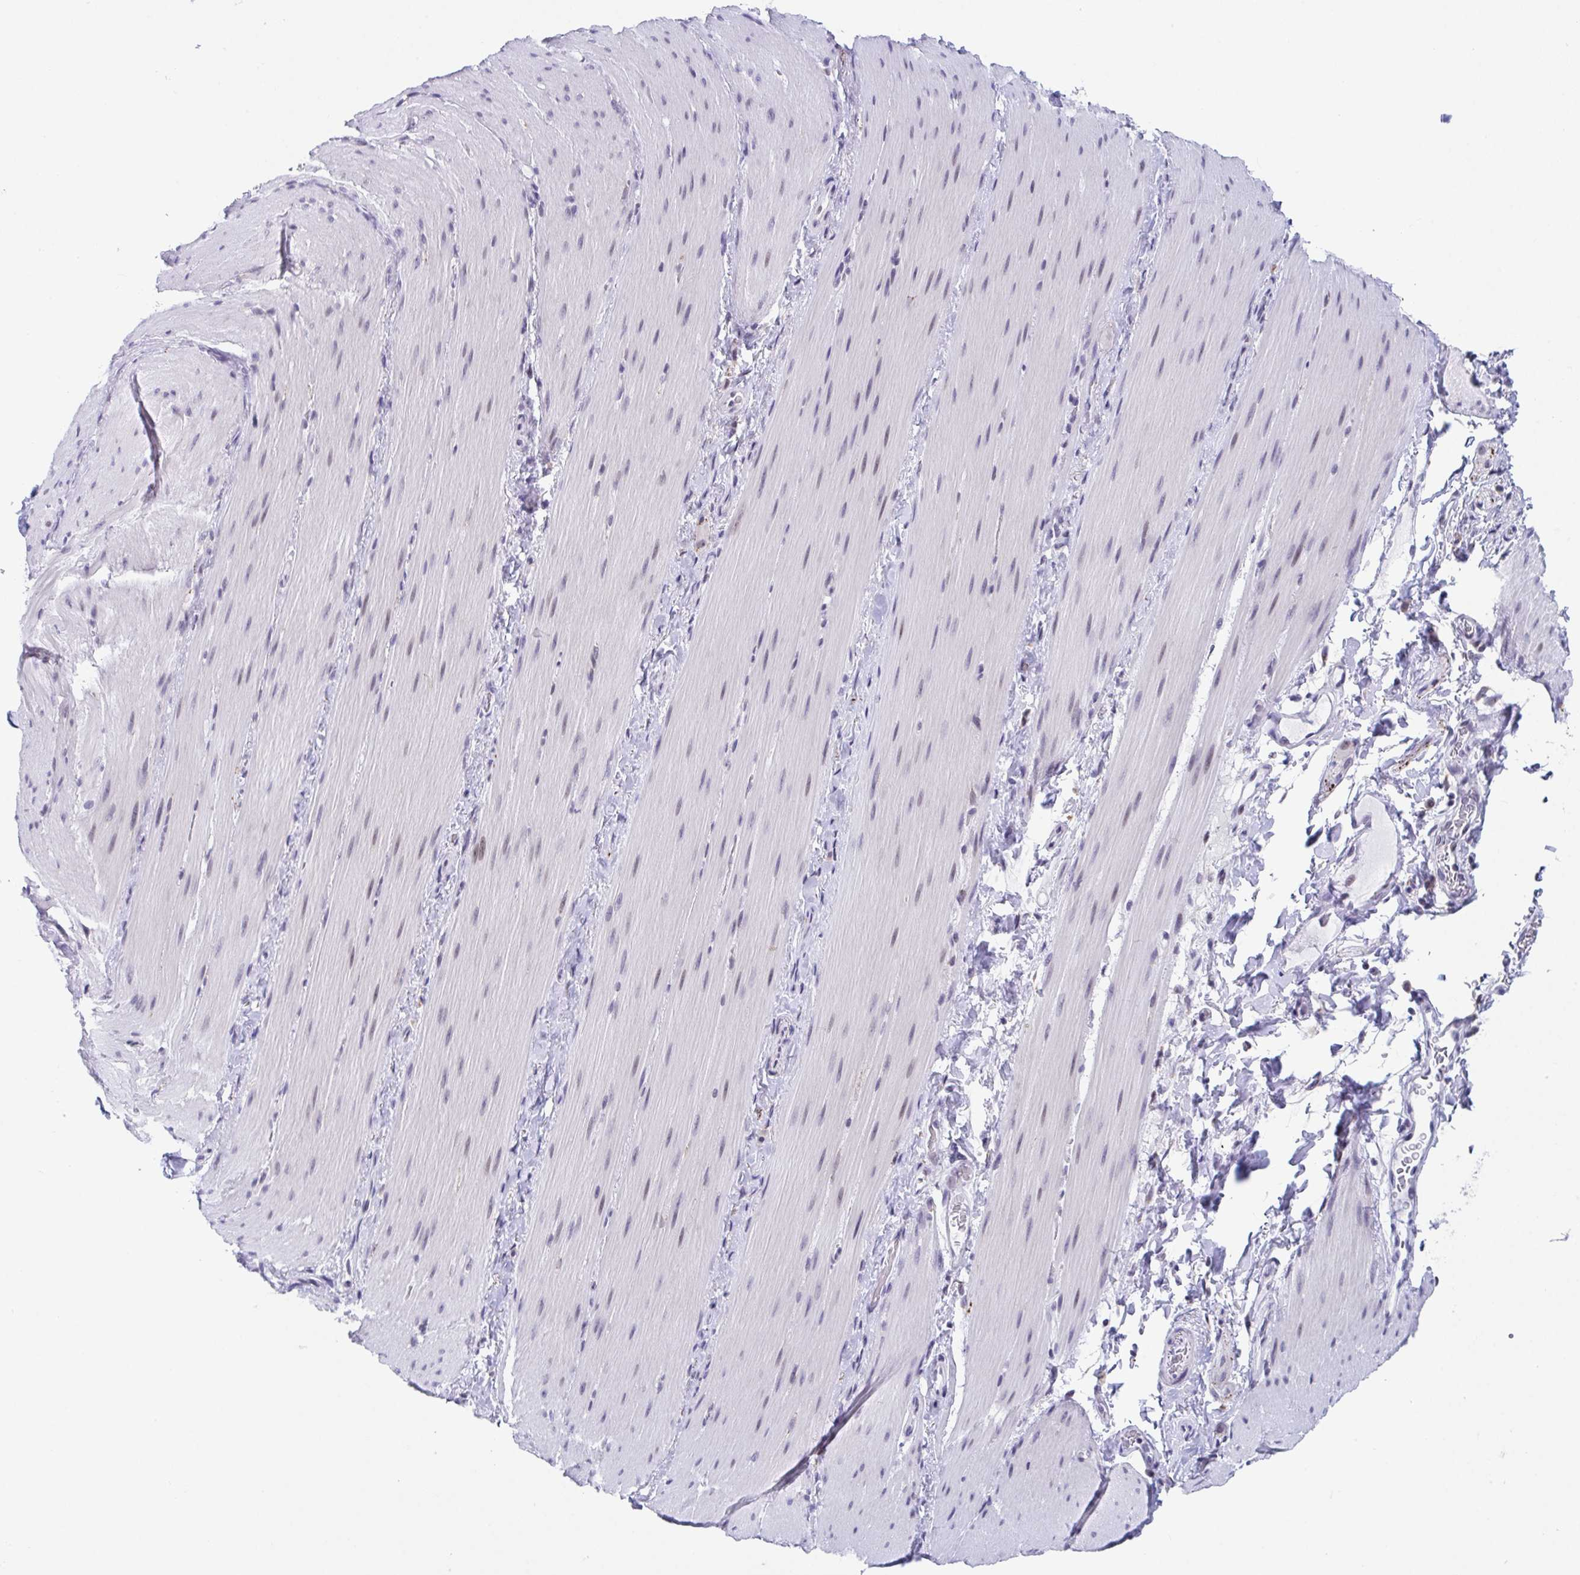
{"staining": {"intensity": "negative", "quantity": "none", "location": "none"}, "tissue": "smooth muscle", "cell_type": "Smooth muscle cells", "image_type": "normal", "snomed": [{"axis": "morphology", "description": "Normal tissue, NOS"}, {"axis": "topography", "description": "Smooth muscle"}, {"axis": "topography", "description": "Colon"}], "caption": "Immunohistochemistry (IHC) of unremarkable smooth muscle shows no positivity in smooth muscle cells.", "gene": "WDR72", "patient": {"sex": "male", "age": 73}}